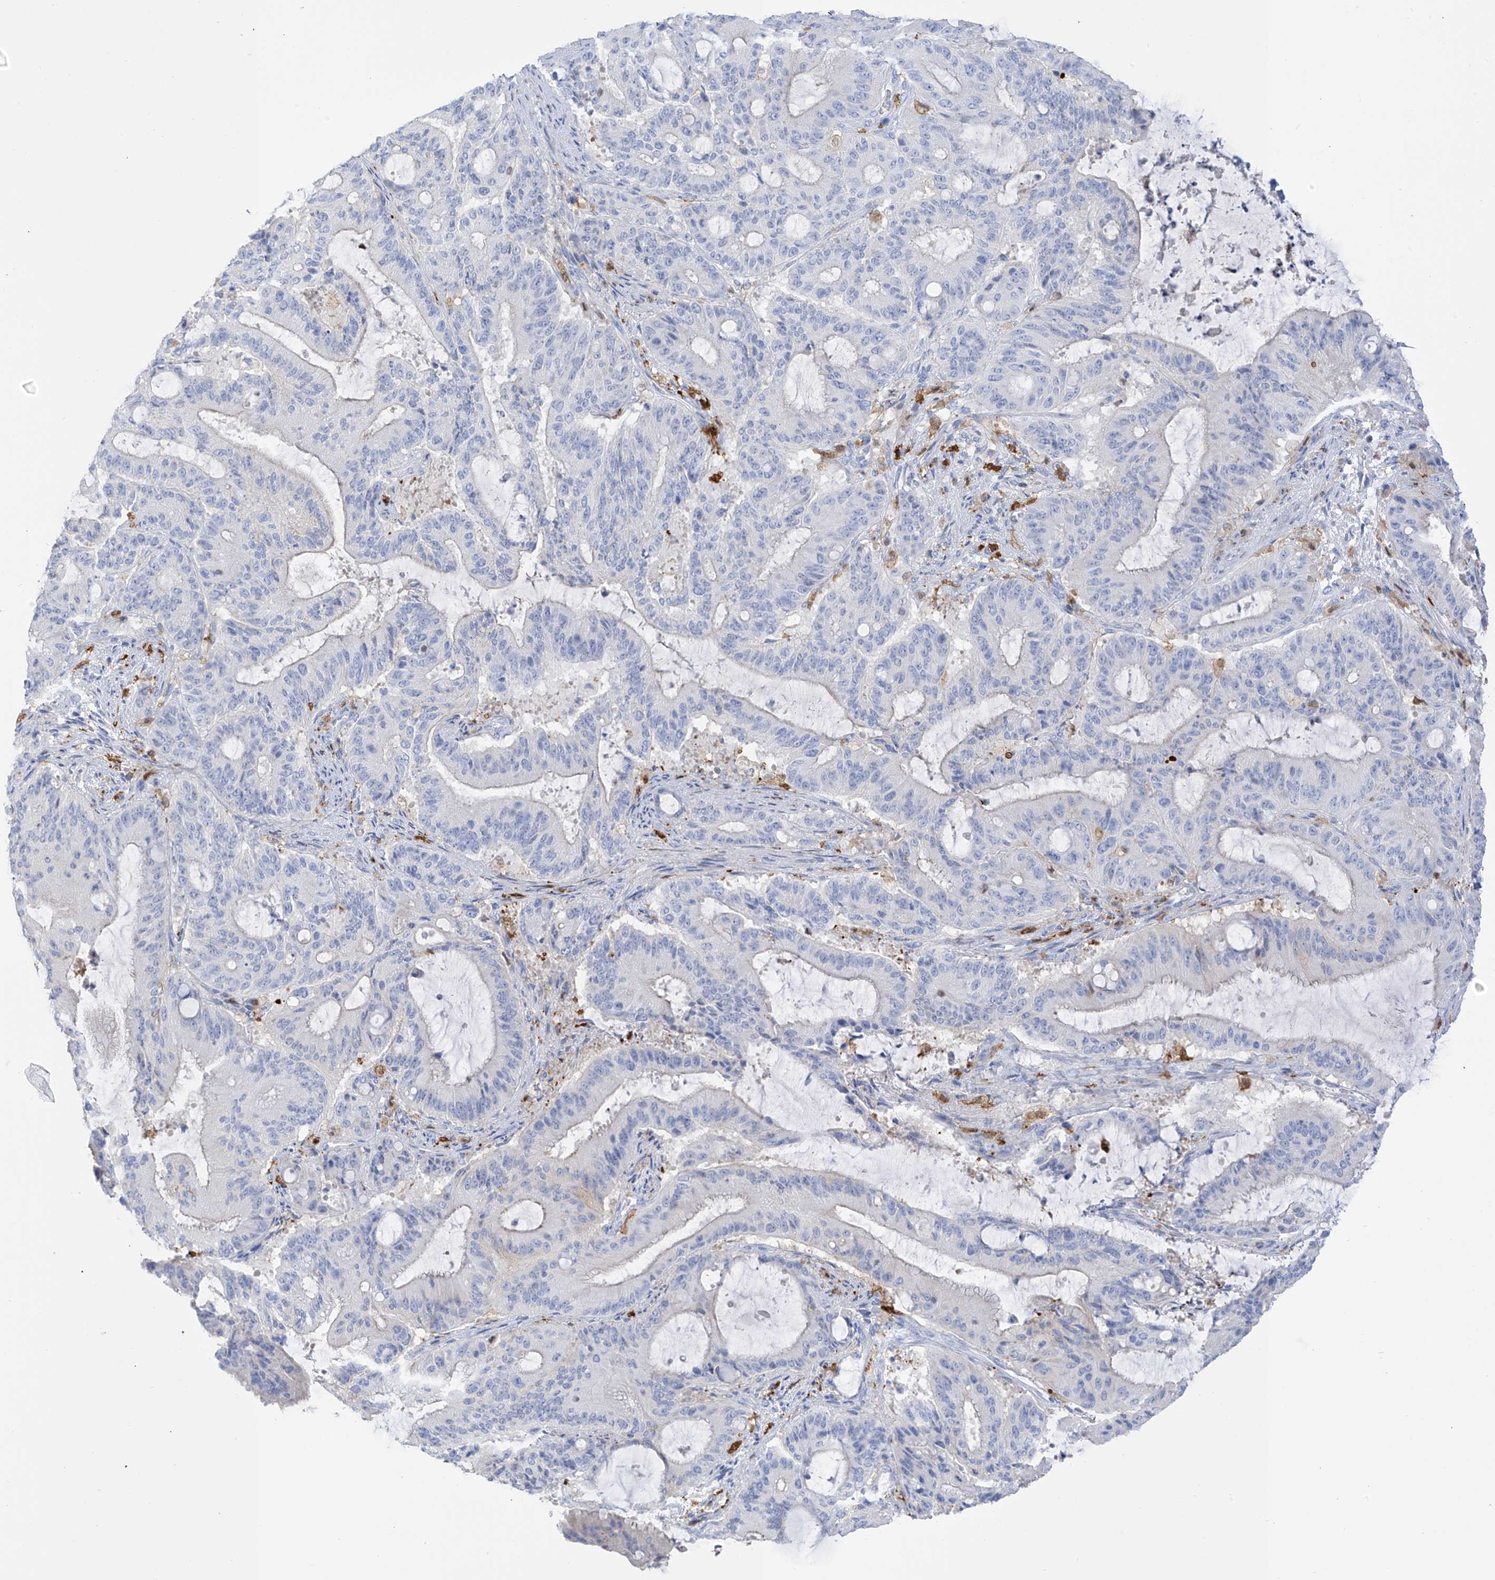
{"staining": {"intensity": "negative", "quantity": "none", "location": "none"}, "tissue": "liver cancer", "cell_type": "Tumor cells", "image_type": "cancer", "snomed": [{"axis": "morphology", "description": "Normal tissue, NOS"}, {"axis": "morphology", "description": "Cholangiocarcinoma"}, {"axis": "topography", "description": "Liver"}, {"axis": "topography", "description": "Peripheral nerve tissue"}], "caption": "Protein analysis of liver cancer (cholangiocarcinoma) displays no significant staining in tumor cells. Brightfield microscopy of immunohistochemistry (IHC) stained with DAB (3,3'-diaminobenzidine) (brown) and hematoxylin (blue), captured at high magnification.", "gene": "TRMT2B", "patient": {"sex": "female", "age": 73}}